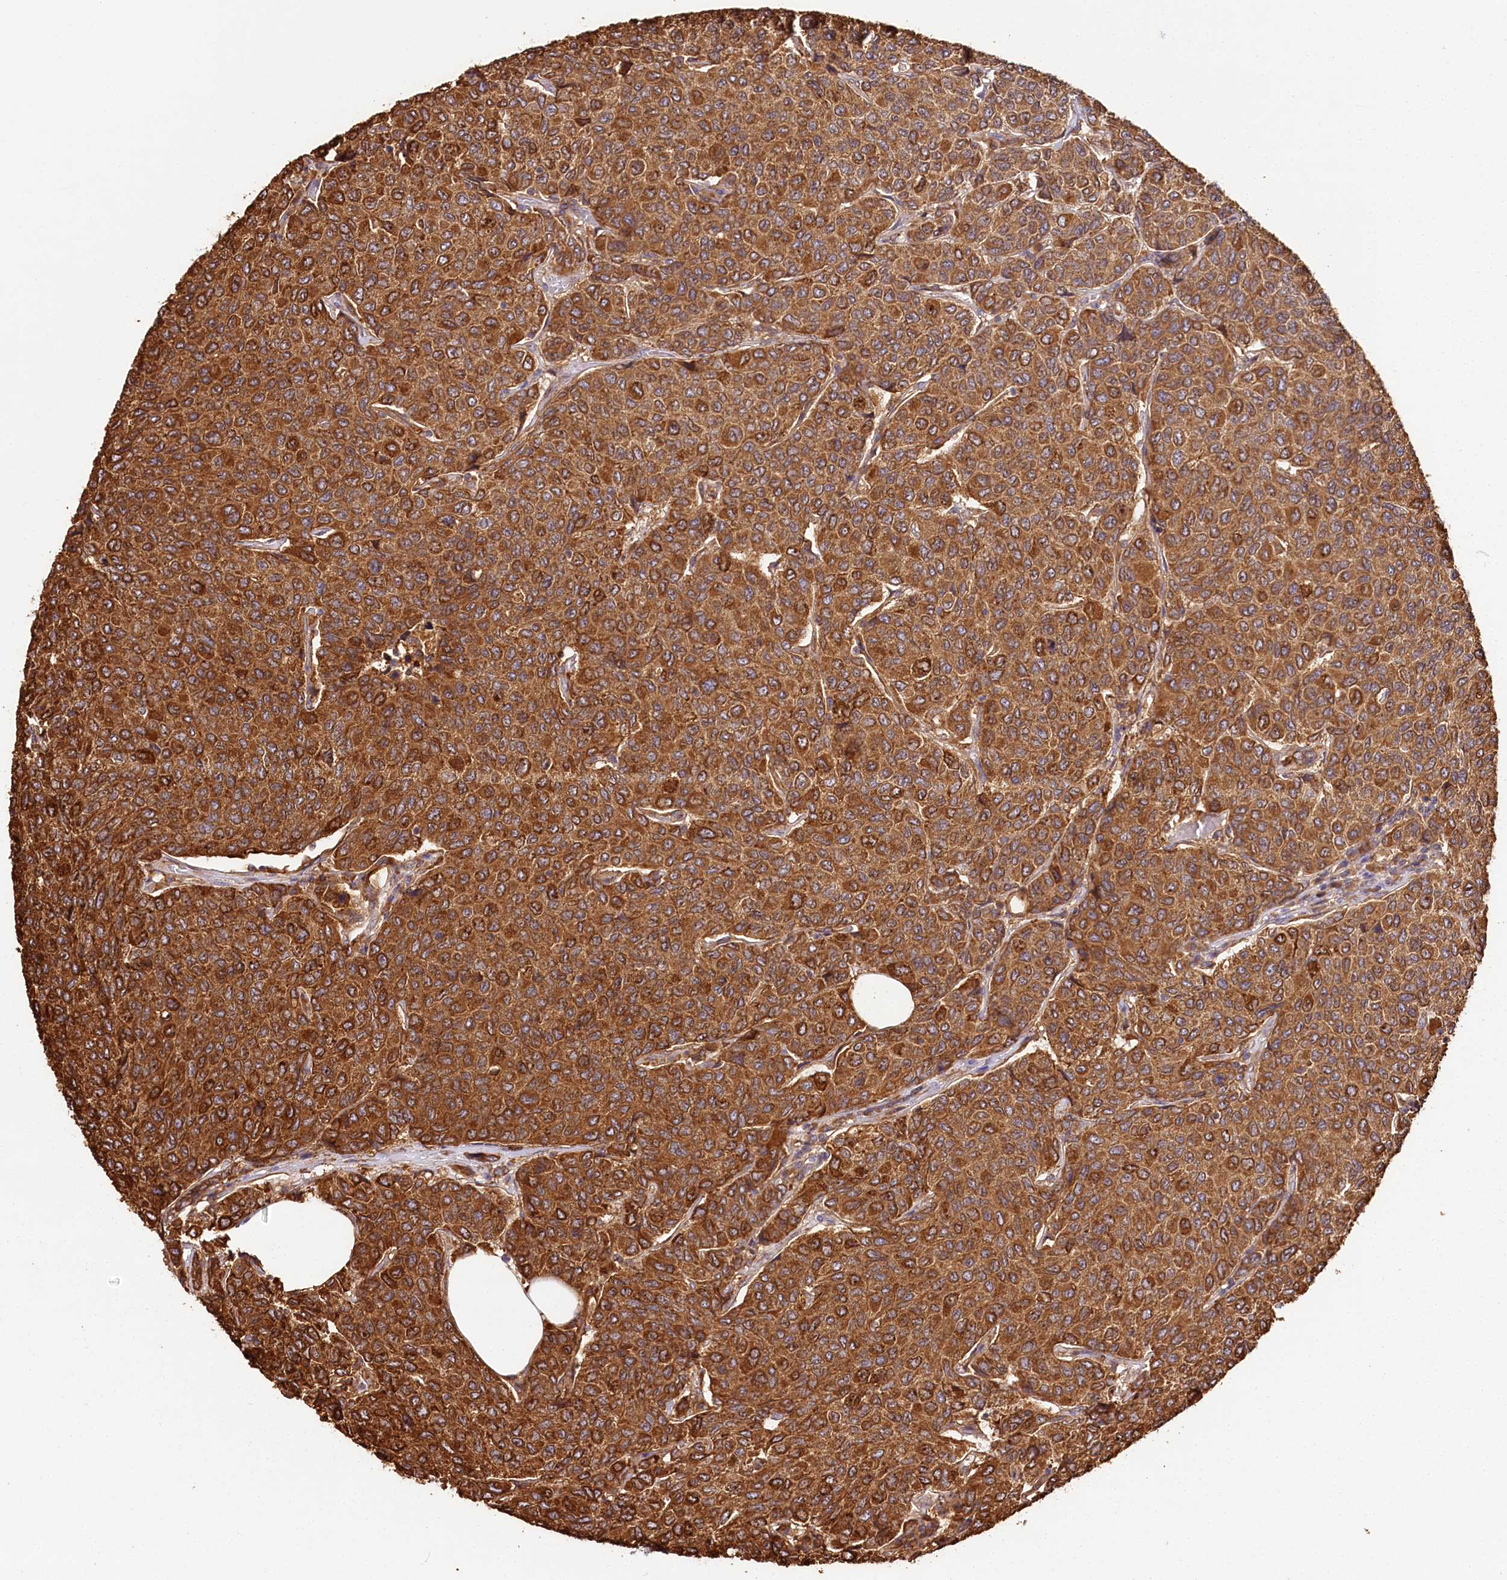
{"staining": {"intensity": "strong", "quantity": ">75%", "location": "cytoplasmic/membranous"}, "tissue": "breast cancer", "cell_type": "Tumor cells", "image_type": "cancer", "snomed": [{"axis": "morphology", "description": "Duct carcinoma"}, {"axis": "topography", "description": "Breast"}], "caption": "Immunohistochemical staining of human breast cancer shows high levels of strong cytoplasmic/membranous expression in about >75% of tumor cells.", "gene": "VEGFA", "patient": {"sex": "female", "age": 55}}